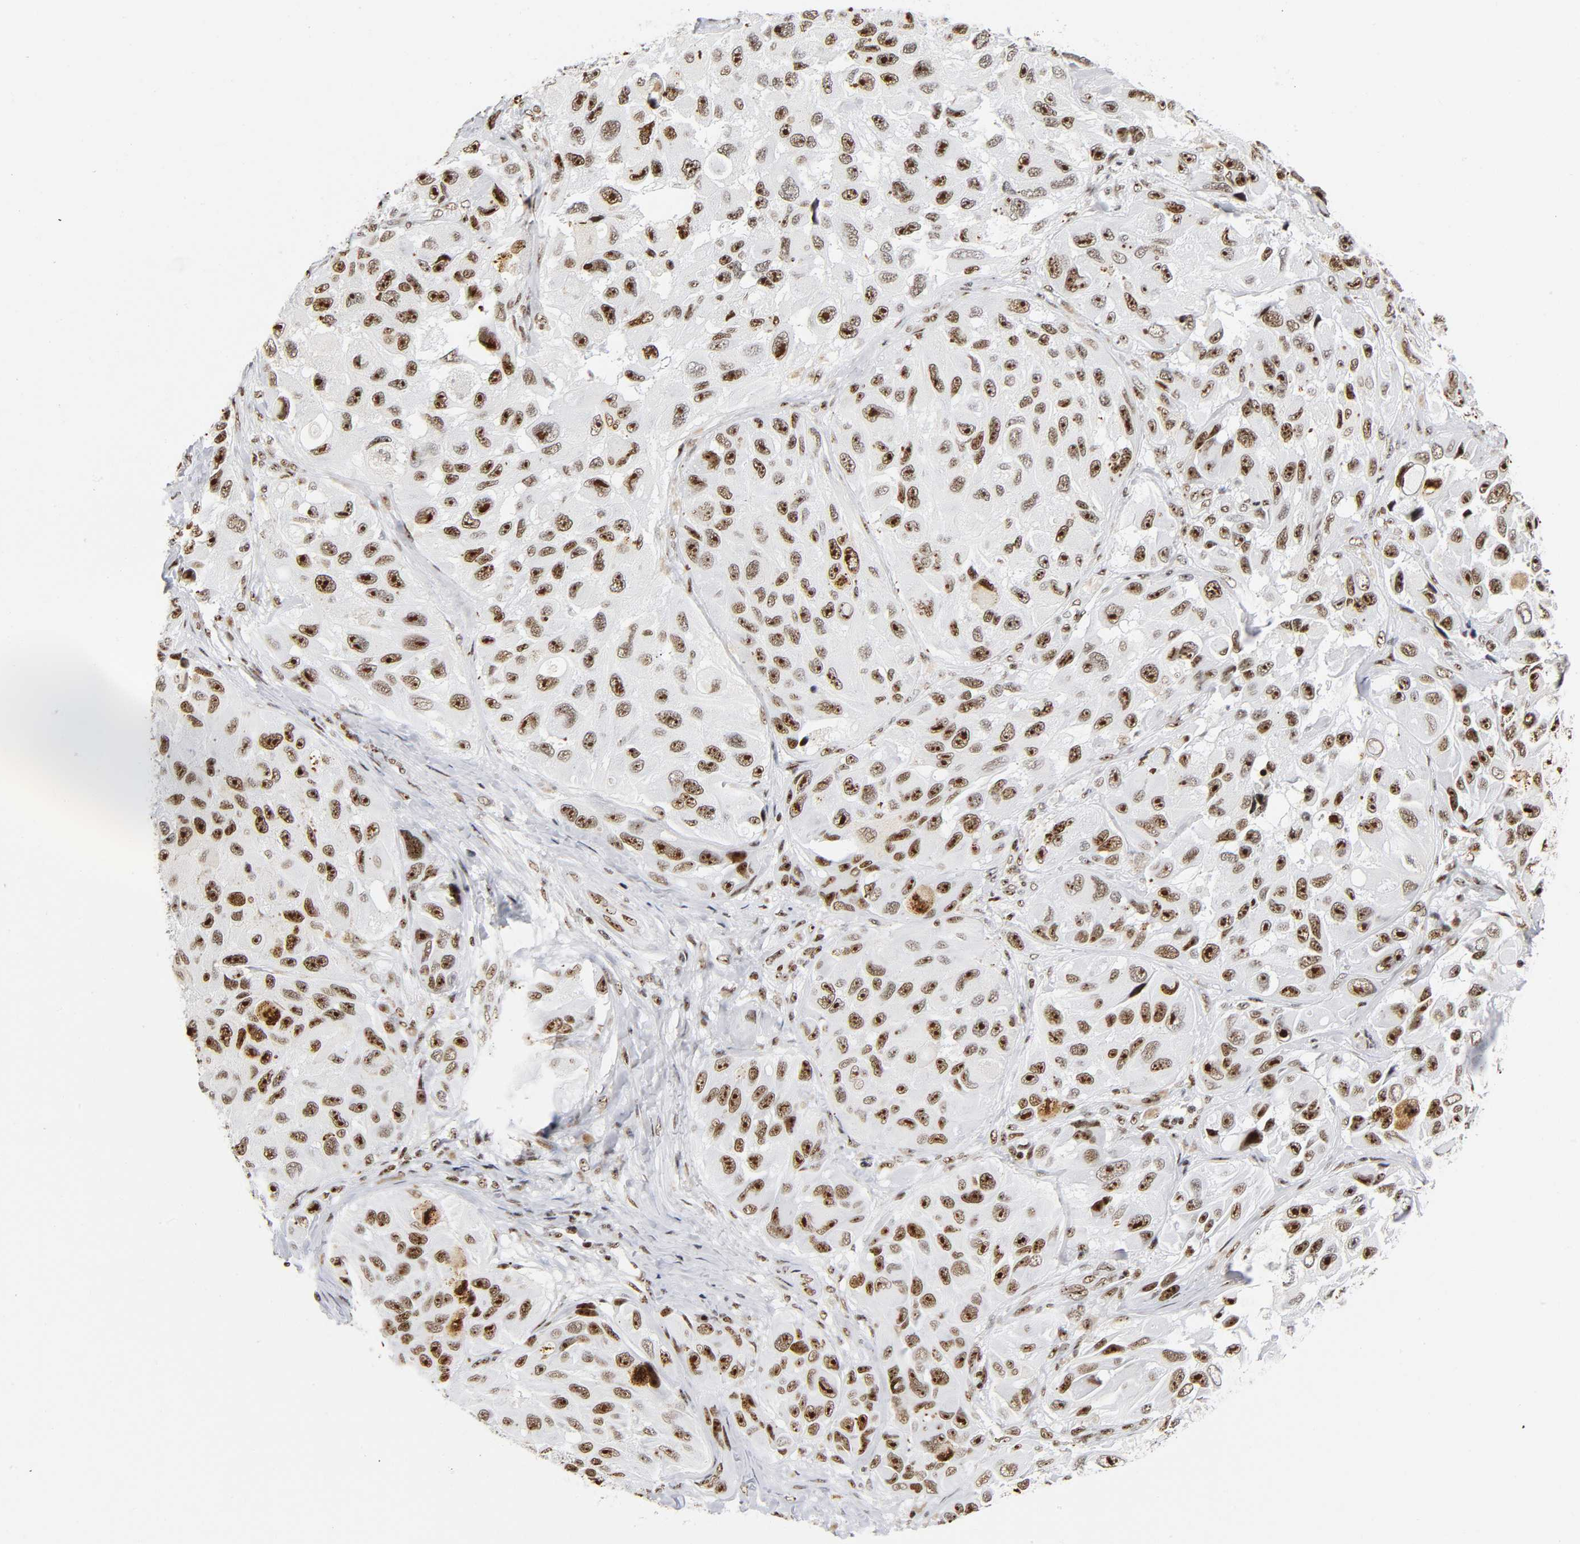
{"staining": {"intensity": "strong", "quantity": ">75%", "location": "nuclear"}, "tissue": "melanoma", "cell_type": "Tumor cells", "image_type": "cancer", "snomed": [{"axis": "morphology", "description": "Malignant melanoma, NOS"}, {"axis": "topography", "description": "Skin"}], "caption": "Human melanoma stained with a brown dye displays strong nuclear positive expression in about >75% of tumor cells.", "gene": "UBTF", "patient": {"sex": "female", "age": 73}}